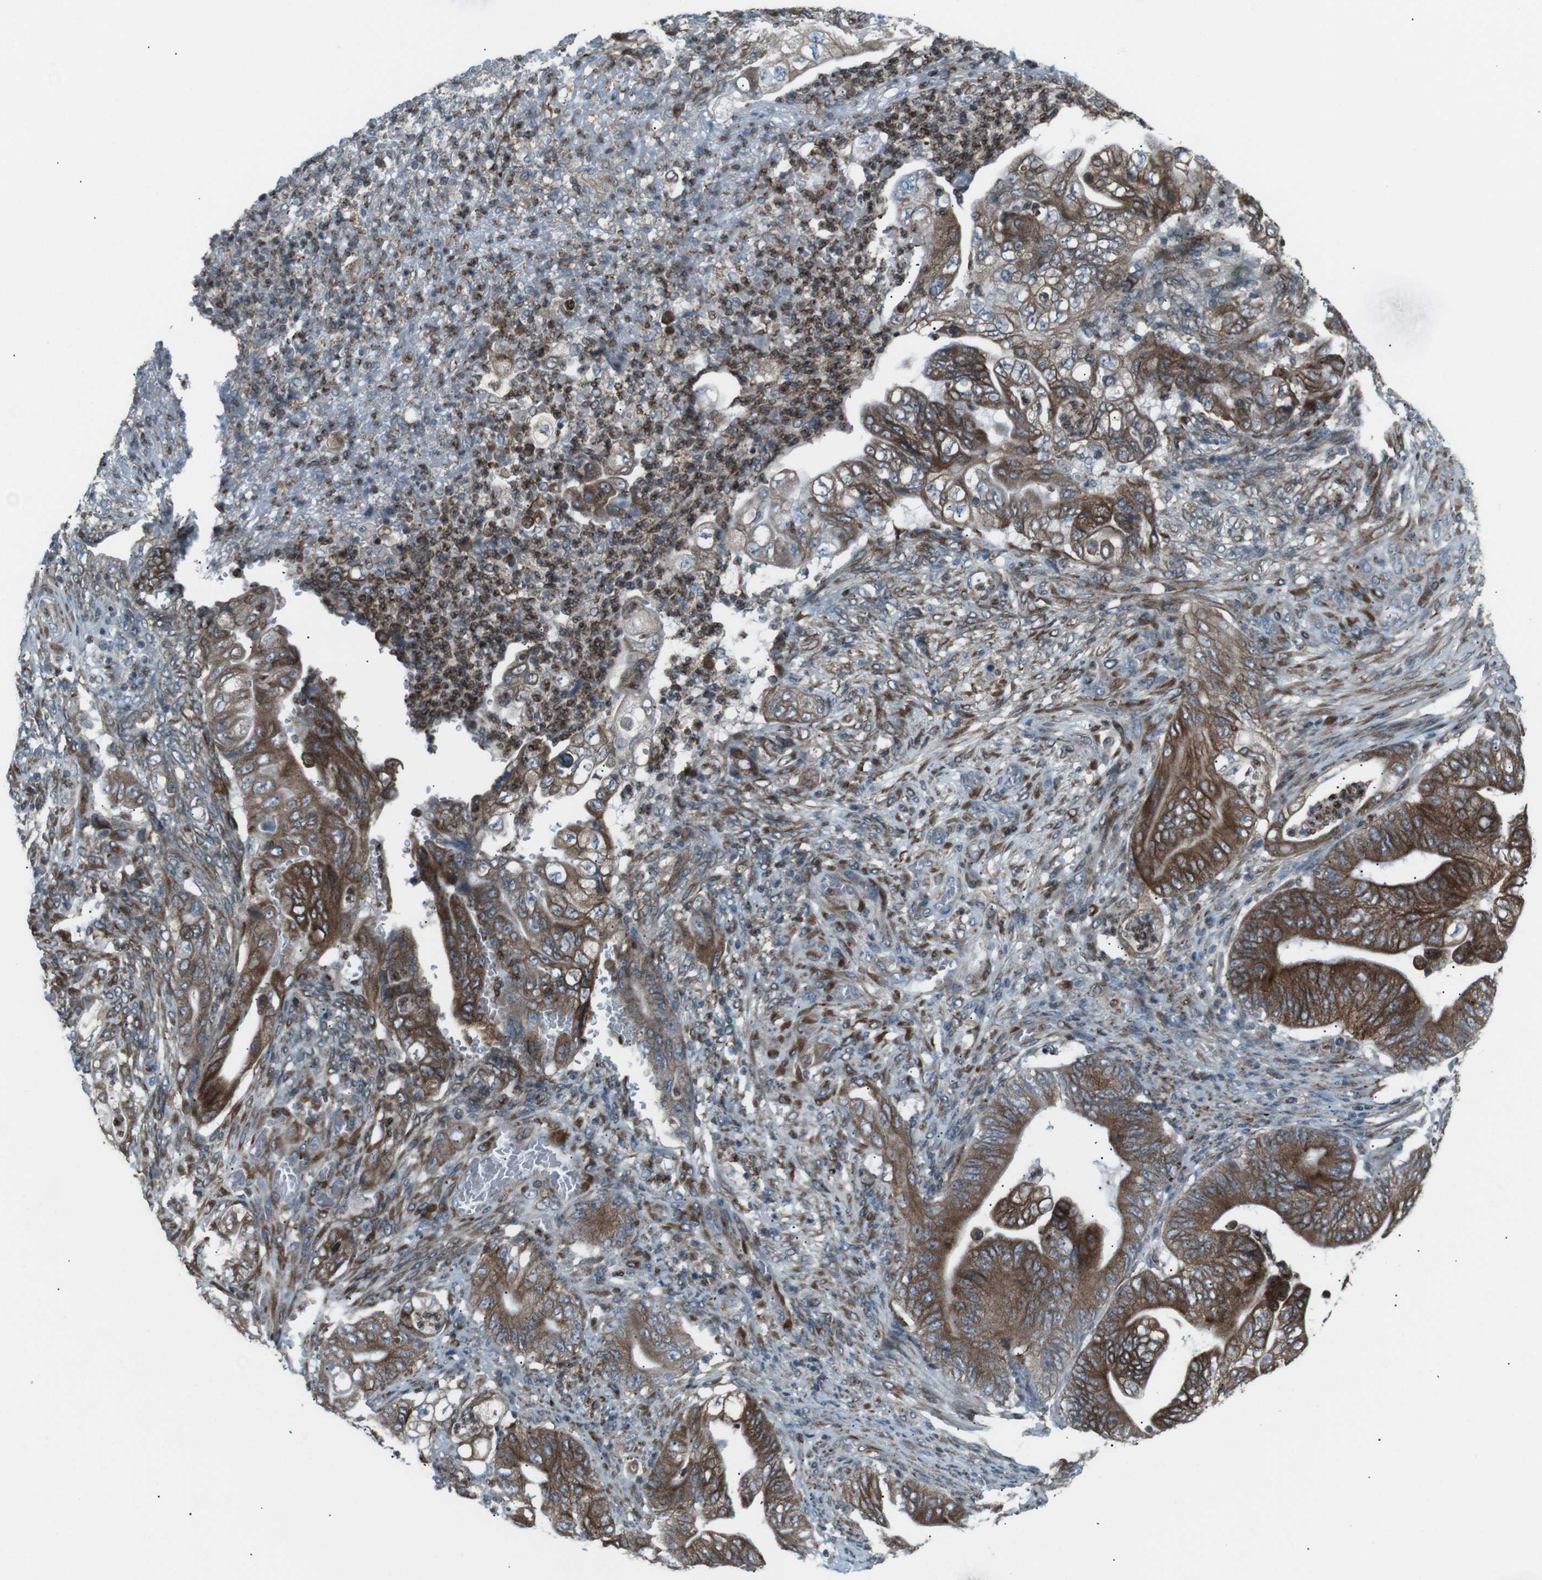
{"staining": {"intensity": "strong", "quantity": ">75%", "location": "cytoplasmic/membranous"}, "tissue": "stomach cancer", "cell_type": "Tumor cells", "image_type": "cancer", "snomed": [{"axis": "morphology", "description": "Adenocarcinoma, NOS"}, {"axis": "topography", "description": "Stomach"}], "caption": "Immunohistochemical staining of human stomach cancer demonstrates strong cytoplasmic/membranous protein expression in approximately >75% of tumor cells. (Brightfield microscopy of DAB IHC at high magnification).", "gene": "LNPK", "patient": {"sex": "female", "age": 73}}